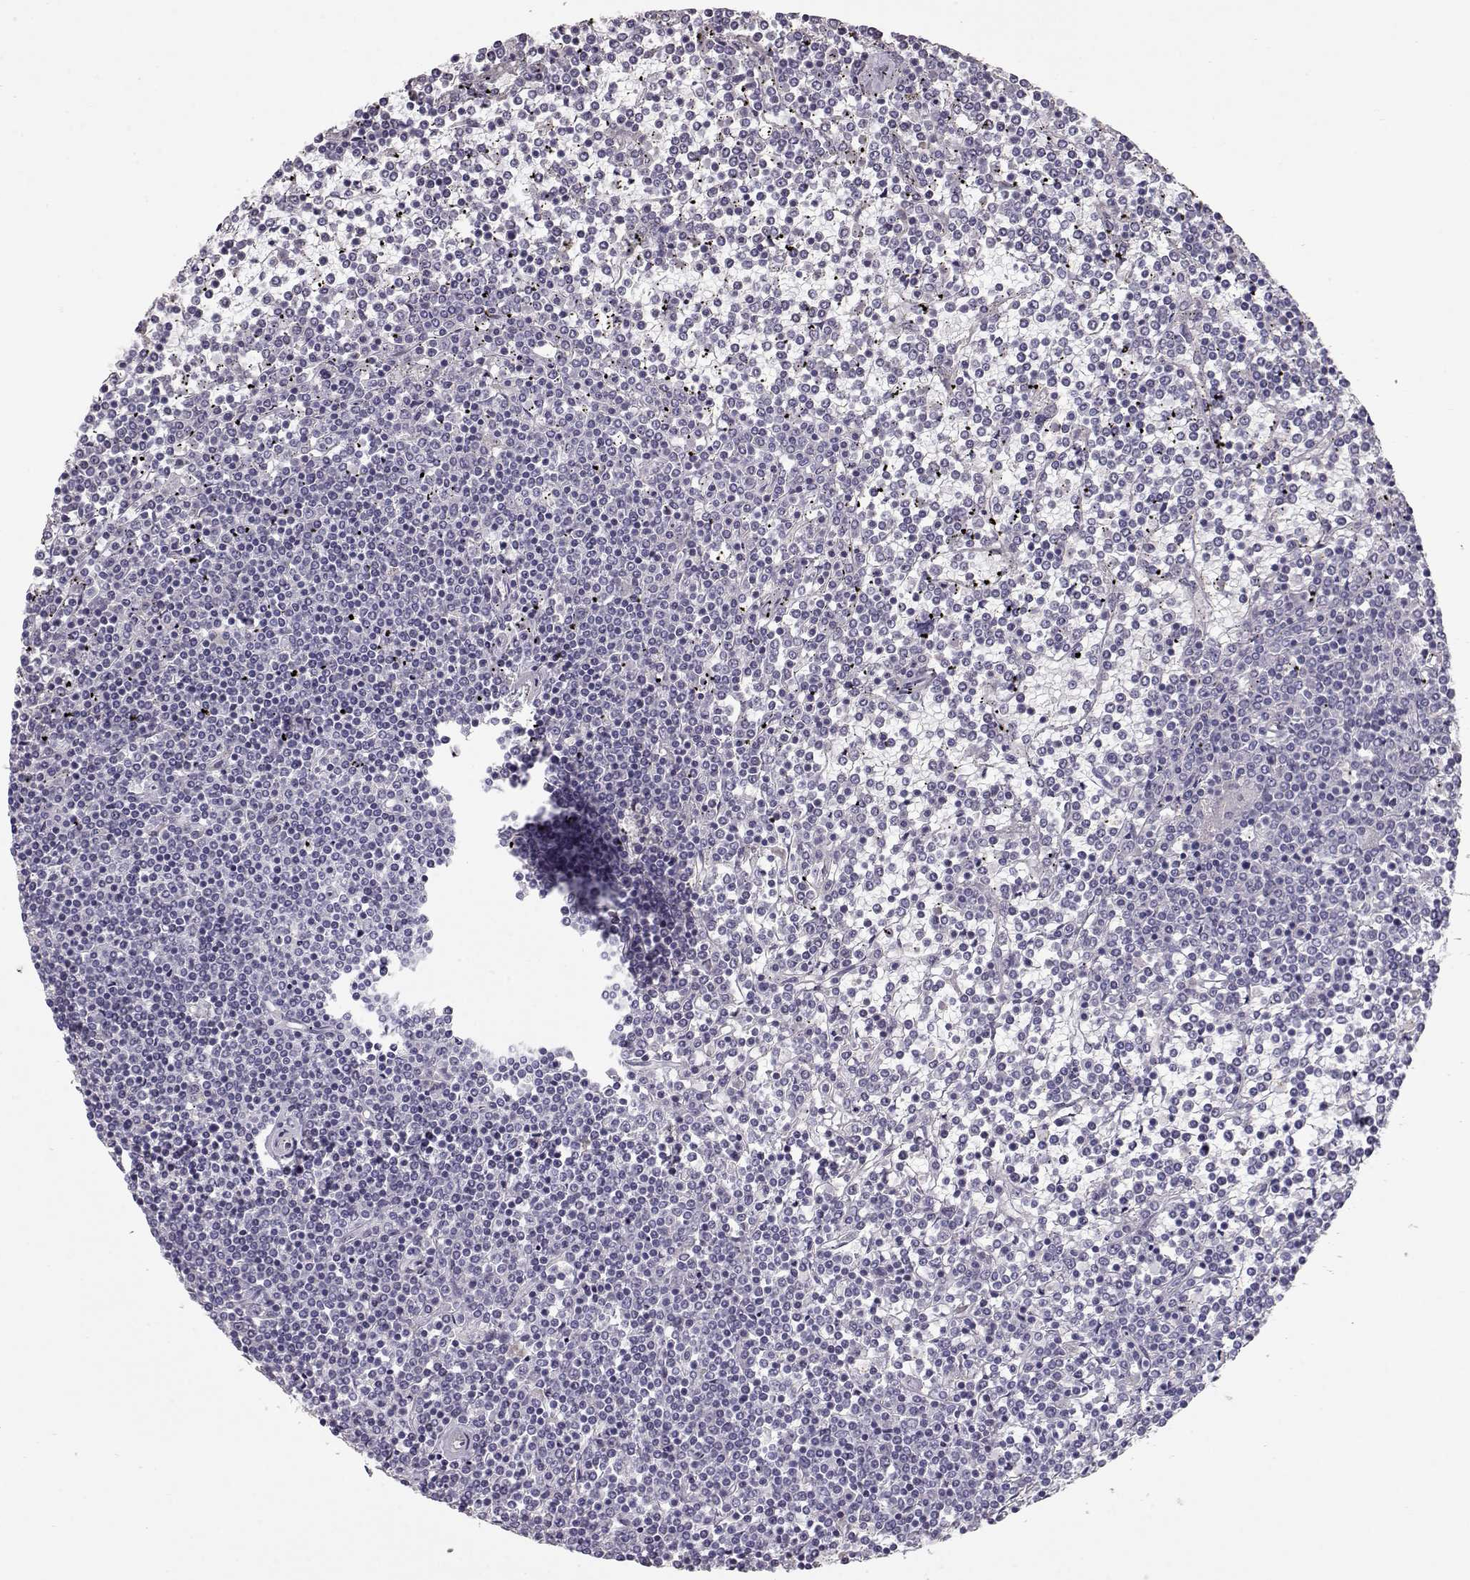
{"staining": {"intensity": "negative", "quantity": "none", "location": "none"}, "tissue": "lymphoma", "cell_type": "Tumor cells", "image_type": "cancer", "snomed": [{"axis": "morphology", "description": "Malignant lymphoma, non-Hodgkin's type, Low grade"}, {"axis": "topography", "description": "Spleen"}], "caption": "This is an immunohistochemistry micrograph of human lymphoma. There is no staining in tumor cells.", "gene": "SLC18A1", "patient": {"sex": "female", "age": 19}}